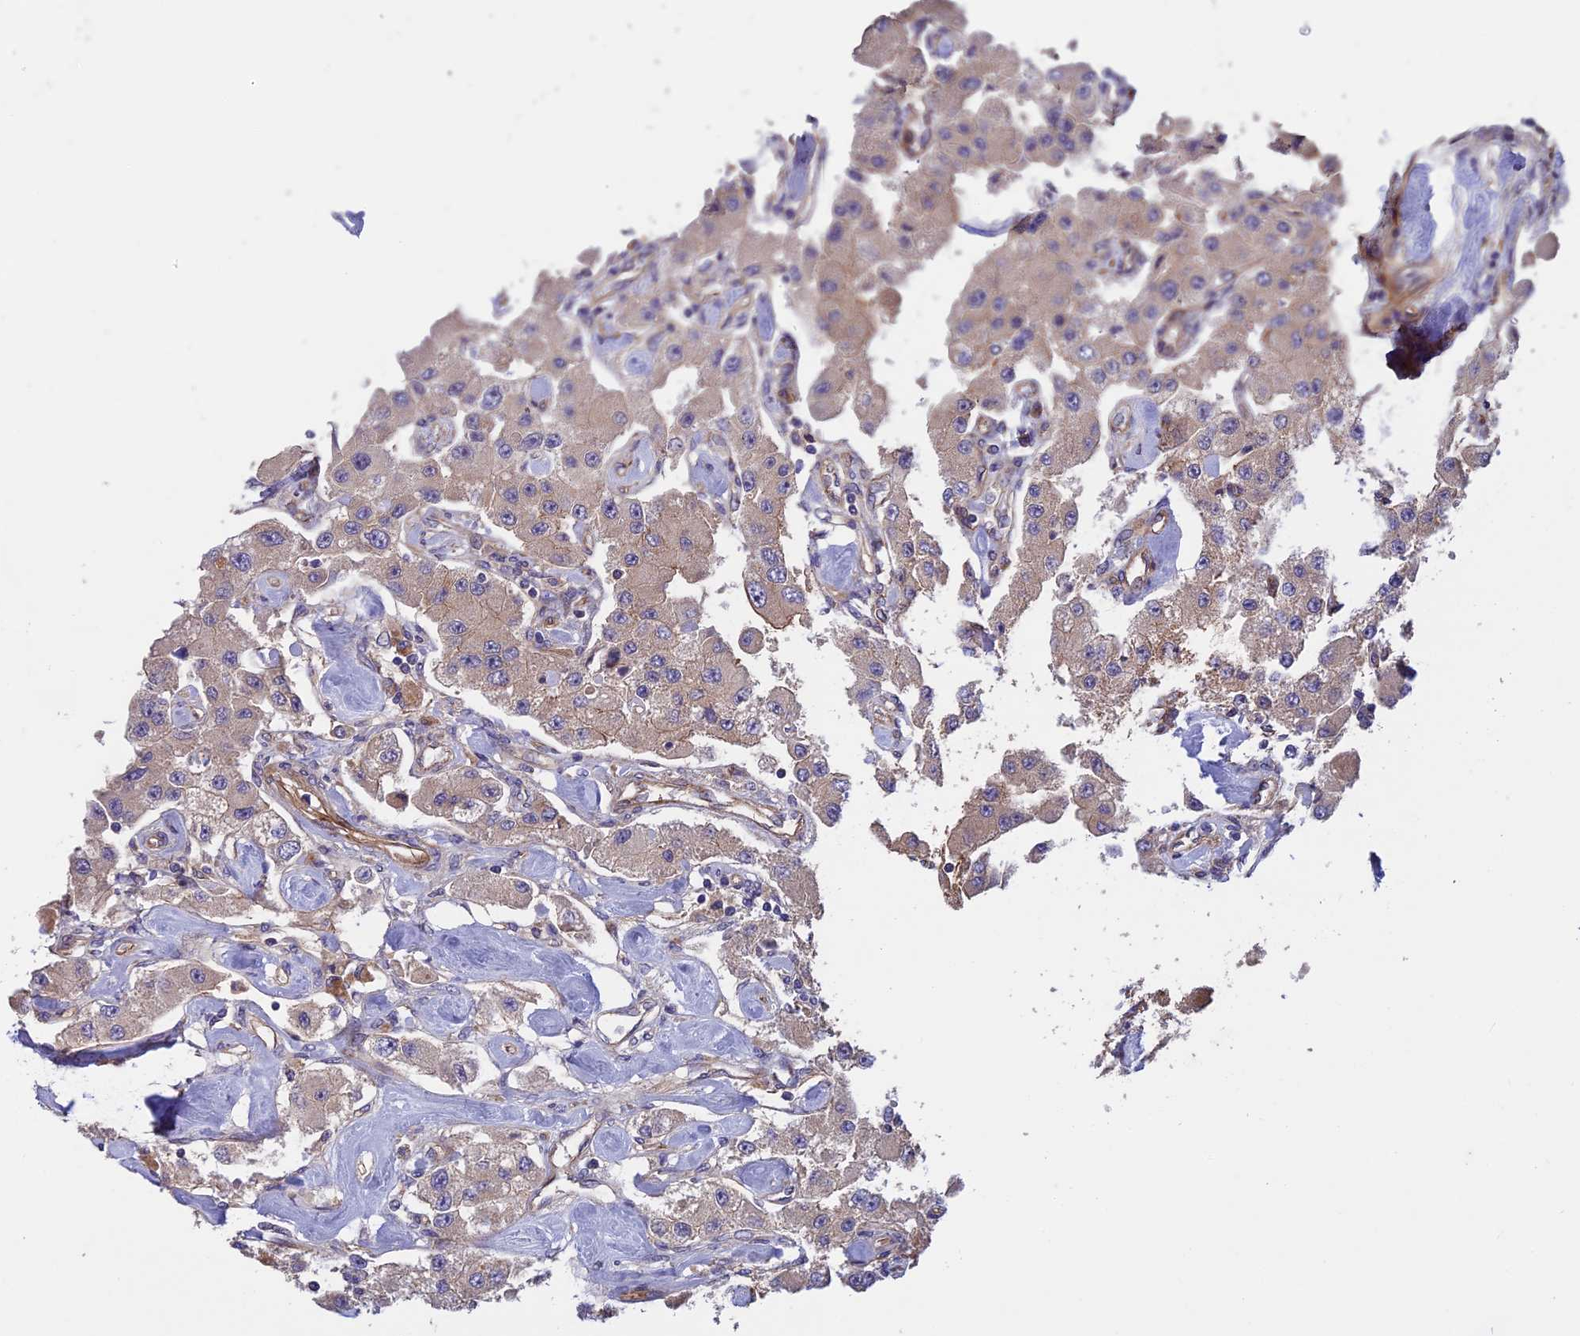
{"staining": {"intensity": "moderate", "quantity": ">75%", "location": "cytoplasmic/membranous"}, "tissue": "carcinoid", "cell_type": "Tumor cells", "image_type": "cancer", "snomed": [{"axis": "morphology", "description": "Carcinoid, malignant, NOS"}, {"axis": "topography", "description": "Pancreas"}], "caption": "Protein staining of malignant carcinoid tissue reveals moderate cytoplasmic/membranous positivity in about >75% of tumor cells.", "gene": "ADAMTS15", "patient": {"sex": "male", "age": 41}}